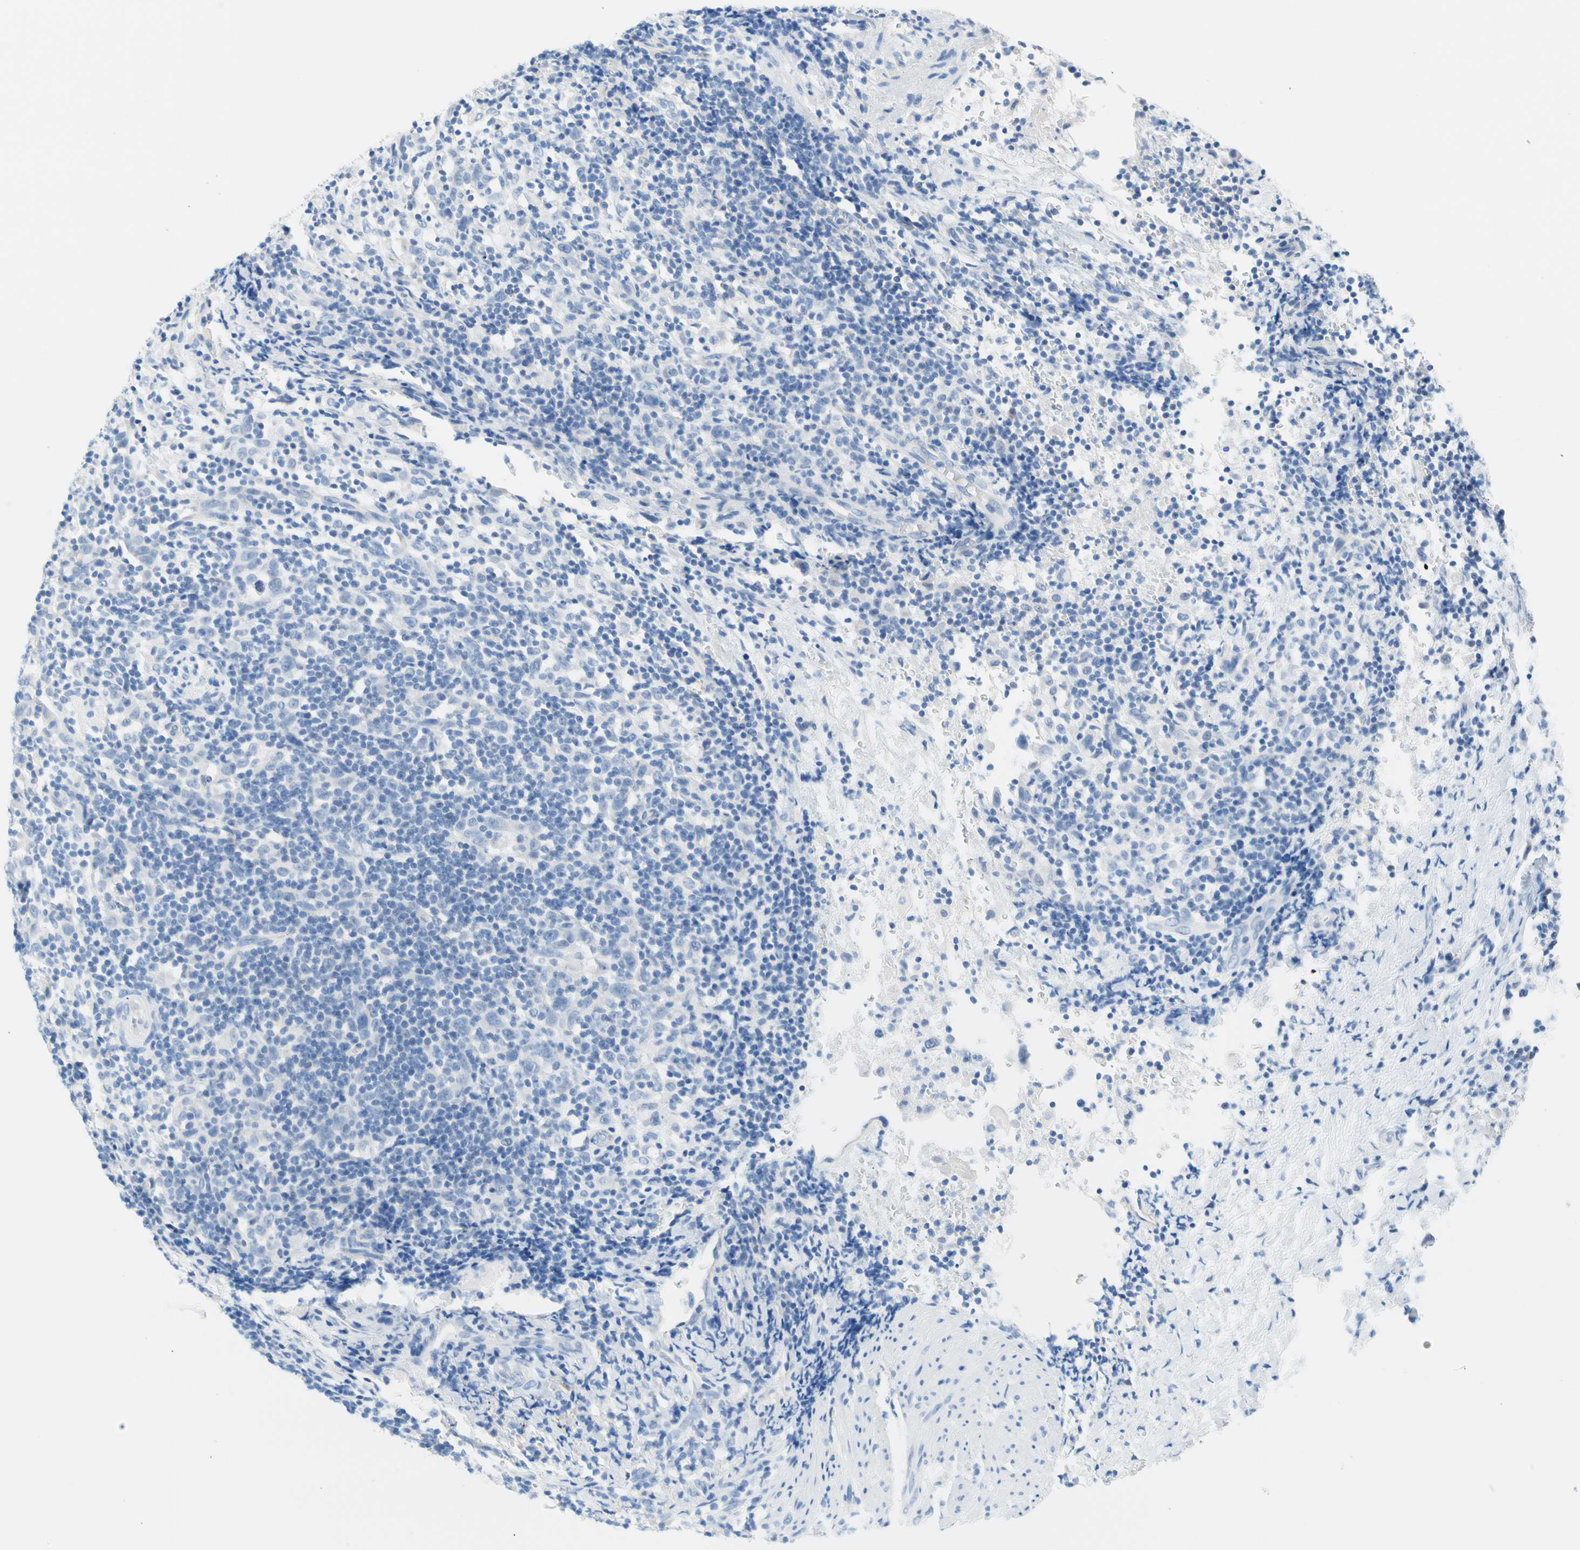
{"staining": {"intensity": "negative", "quantity": "none", "location": "none"}, "tissue": "urothelial cancer", "cell_type": "Tumor cells", "image_type": "cancer", "snomed": [{"axis": "morphology", "description": "Urothelial carcinoma, High grade"}, {"axis": "topography", "description": "Urinary bladder"}], "caption": "DAB (3,3'-diaminobenzidine) immunohistochemical staining of human urothelial cancer displays no significant positivity in tumor cells.", "gene": "CEL", "patient": {"sex": "male", "age": 61}}